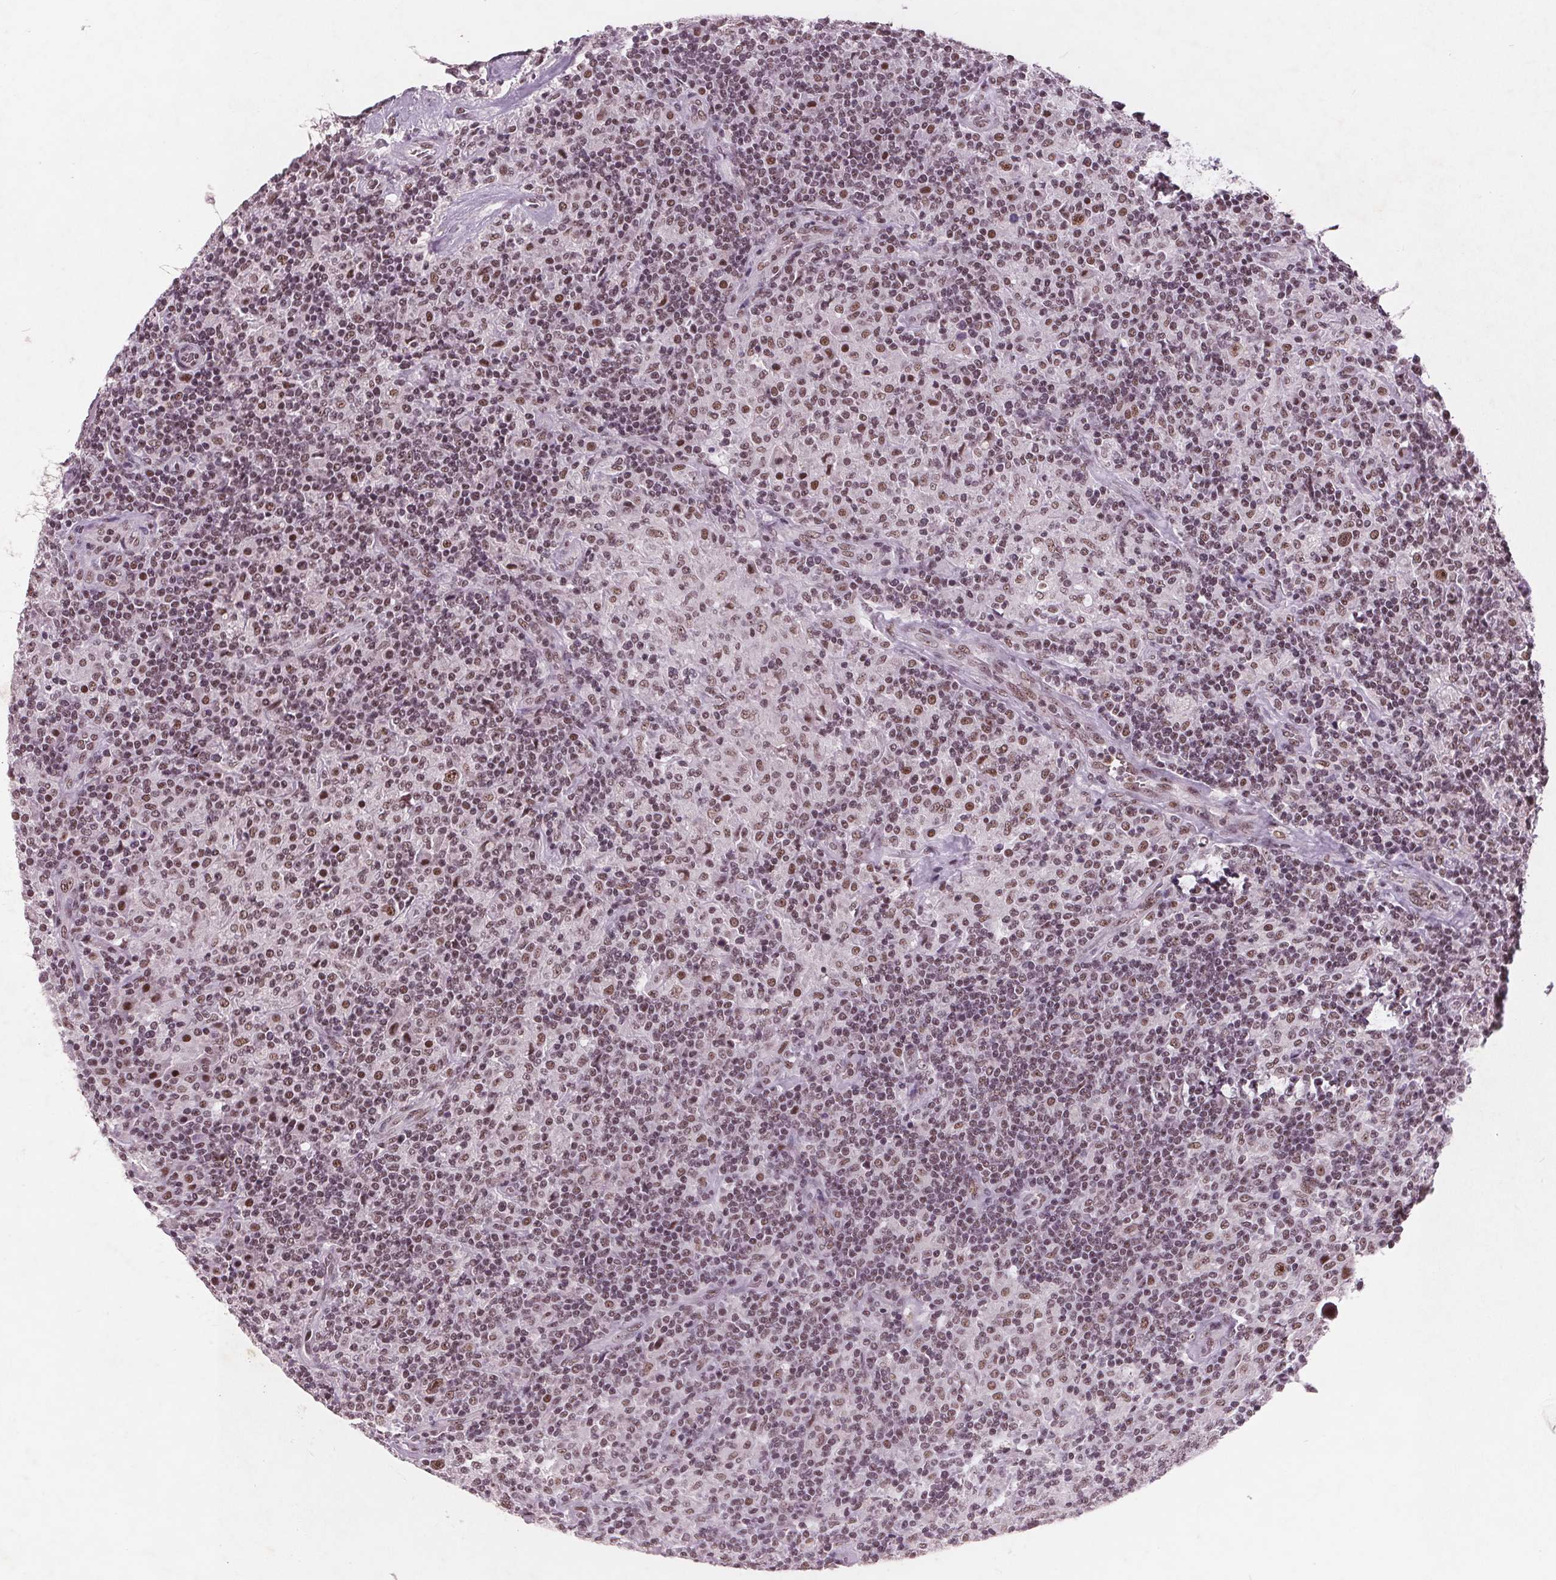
{"staining": {"intensity": "moderate", "quantity": ">75%", "location": "nuclear"}, "tissue": "lymphoma", "cell_type": "Tumor cells", "image_type": "cancer", "snomed": [{"axis": "morphology", "description": "Hodgkin's disease, NOS"}, {"axis": "topography", "description": "Lymph node"}], "caption": "A brown stain shows moderate nuclear positivity of a protein in lymphoma tumor cells.", "gene": "RPS6KA2", "patient": {"sex": "male", "age": 70}}